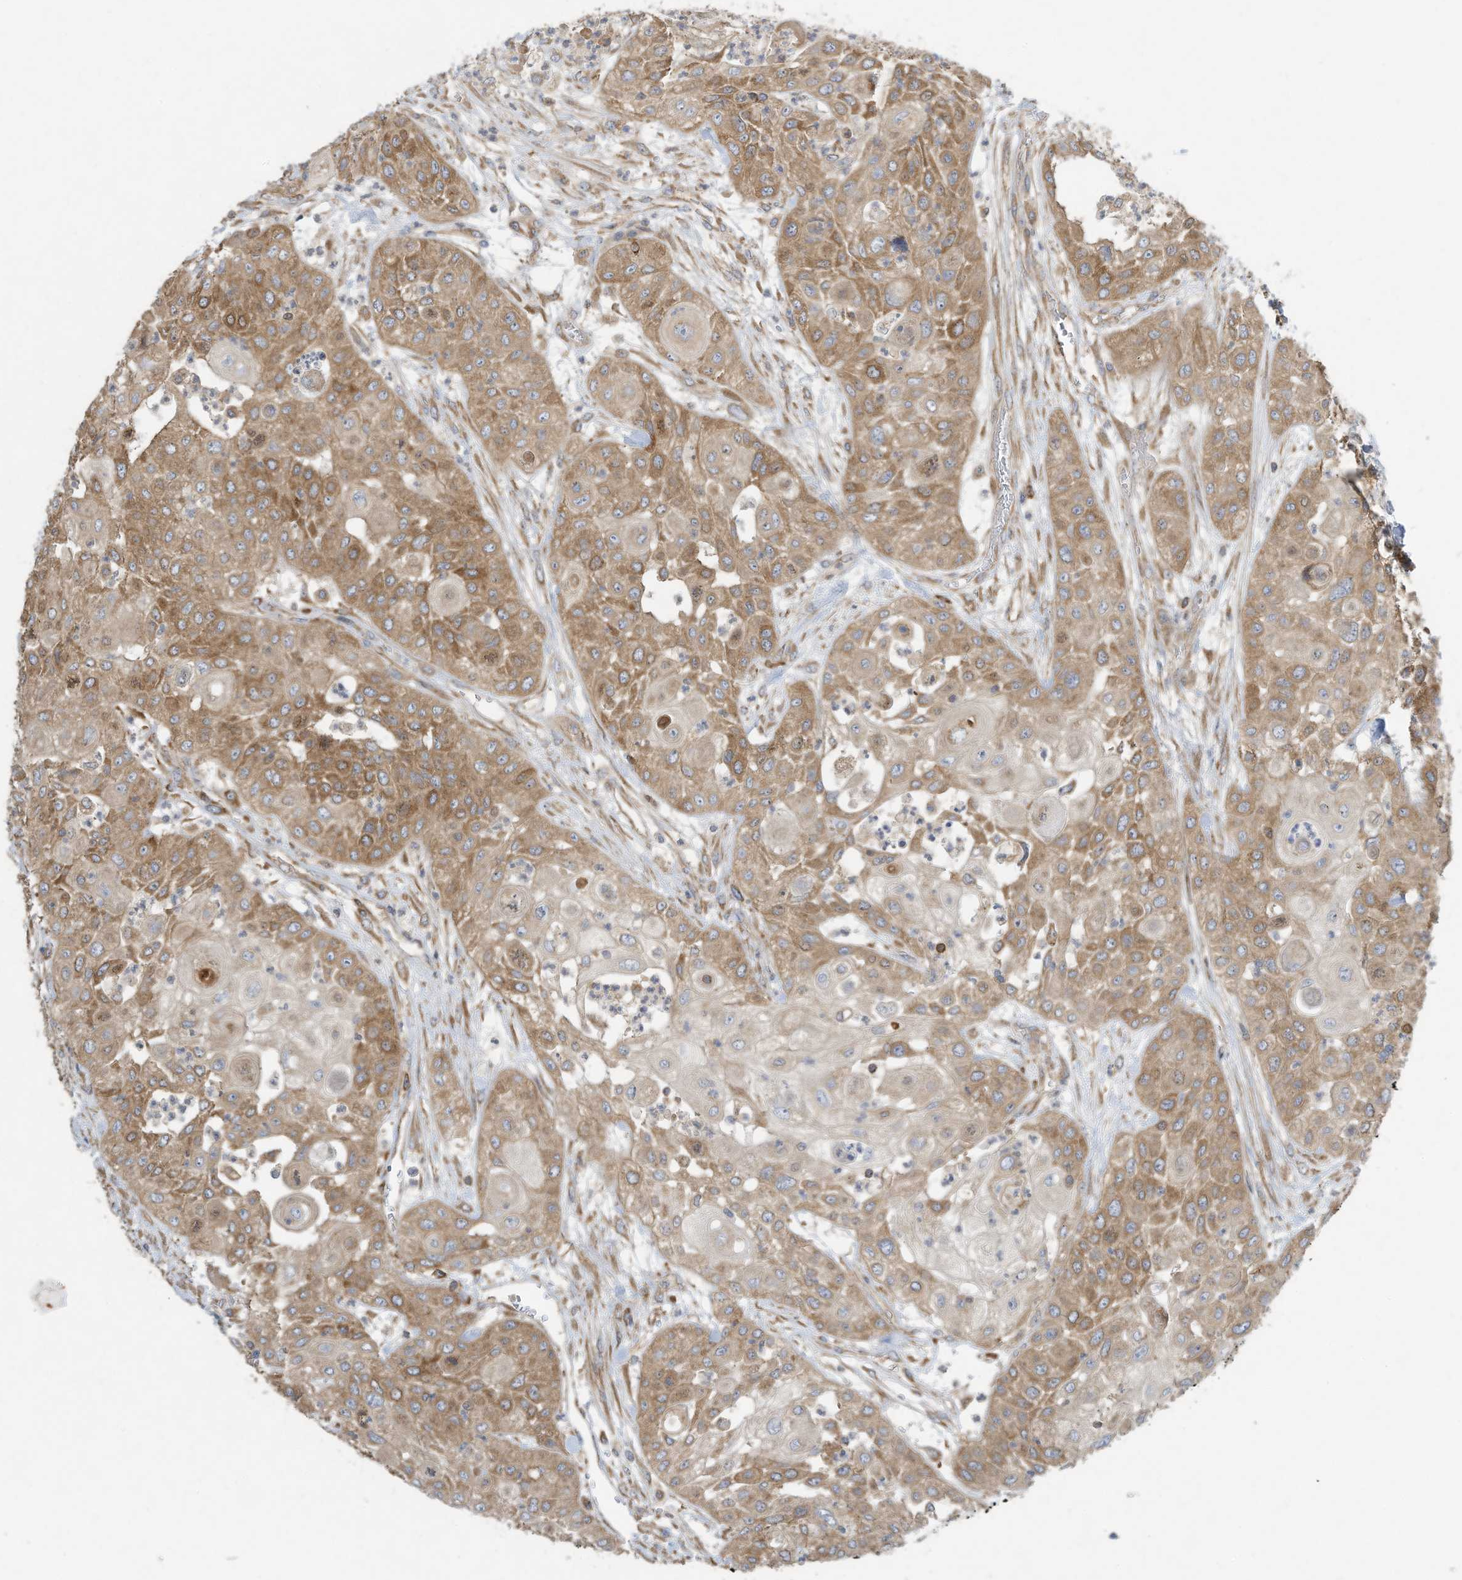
{"staining": {"intensity": "moderate", "quantity": ">75%", "location": "cytoplasmic/membranous"}, "tissue": "urothelial cancer", "cell_type": "Tumor cells", "image_type": "cancer", "snomed": [{"axis": "morphology", "description": "Urothelial carcinoma, High grade"}, {"axis": "topography", "description": "Urinary bladder"}], "caption": "Immunohistochemical staining of human high-grade urothelial carcinoma reveals moderate cytoplasmic/membranous protein positivity in about >75% of tumor cells.", "gene": "SYNJ2", "patient": {"sex": "female", "age": 79}}